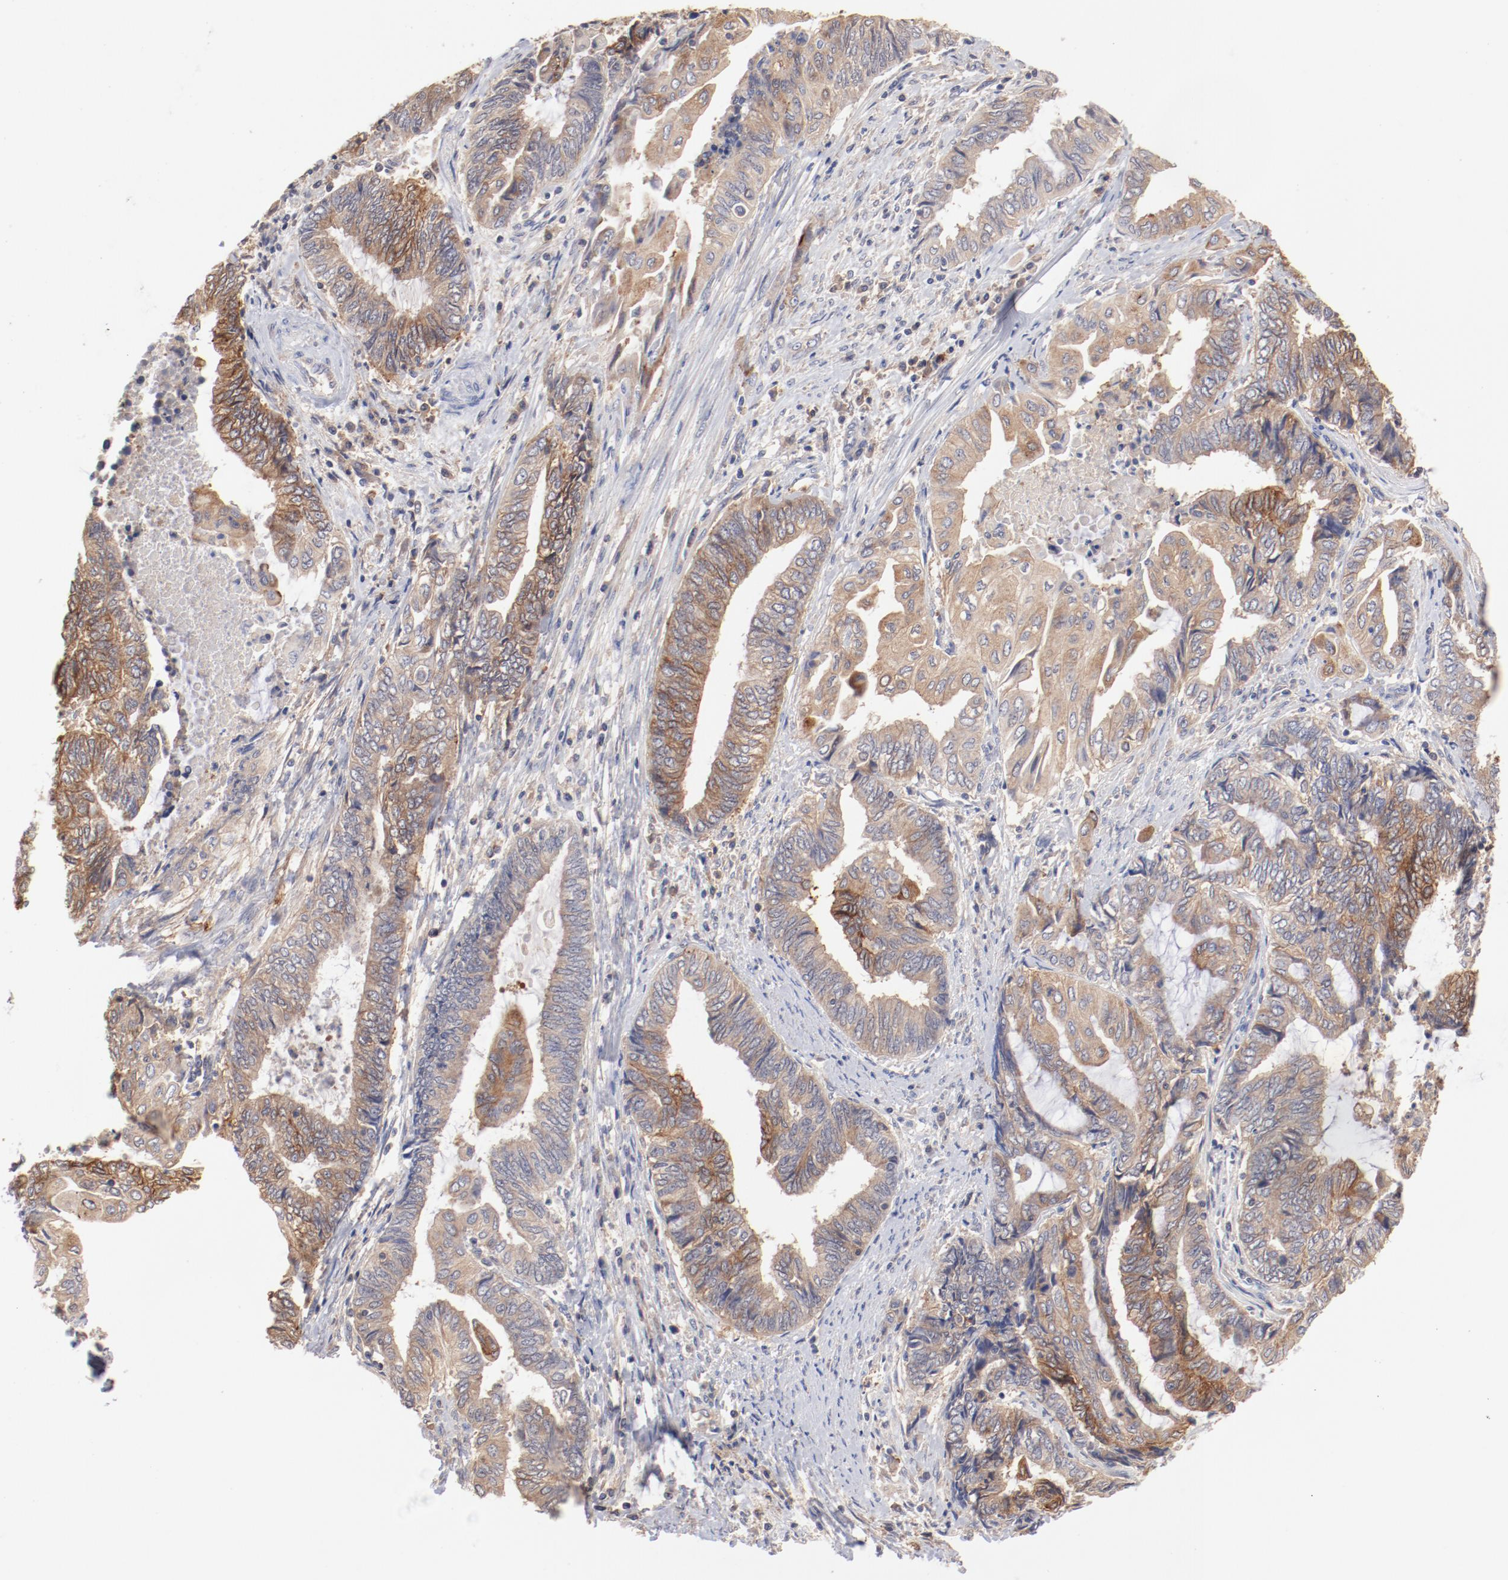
{"staining": {"intensity": "weak", "quantity": ">75%", "location": "cytoplasmic/membranous"}, "tissue": "endometrial cancer", "cell_type": "Tumor cells", "image_type": "cancer", "snomed": [{"axis": "morphology", "description": "Adenocarcinoma, NOS"}, {"axis": "topography", "description": "Uterus"}, {"axis": "topography", "description": "Endometrium"}], "caption": "Immunohistochemical staining of human adenocarcinoma (endometrial) shows weak cytoplasmic/membranous protein staining in approximately >75% of tumor cells.", "gene": "SETD3", "patient": {"sex": "female", "age": 70}}